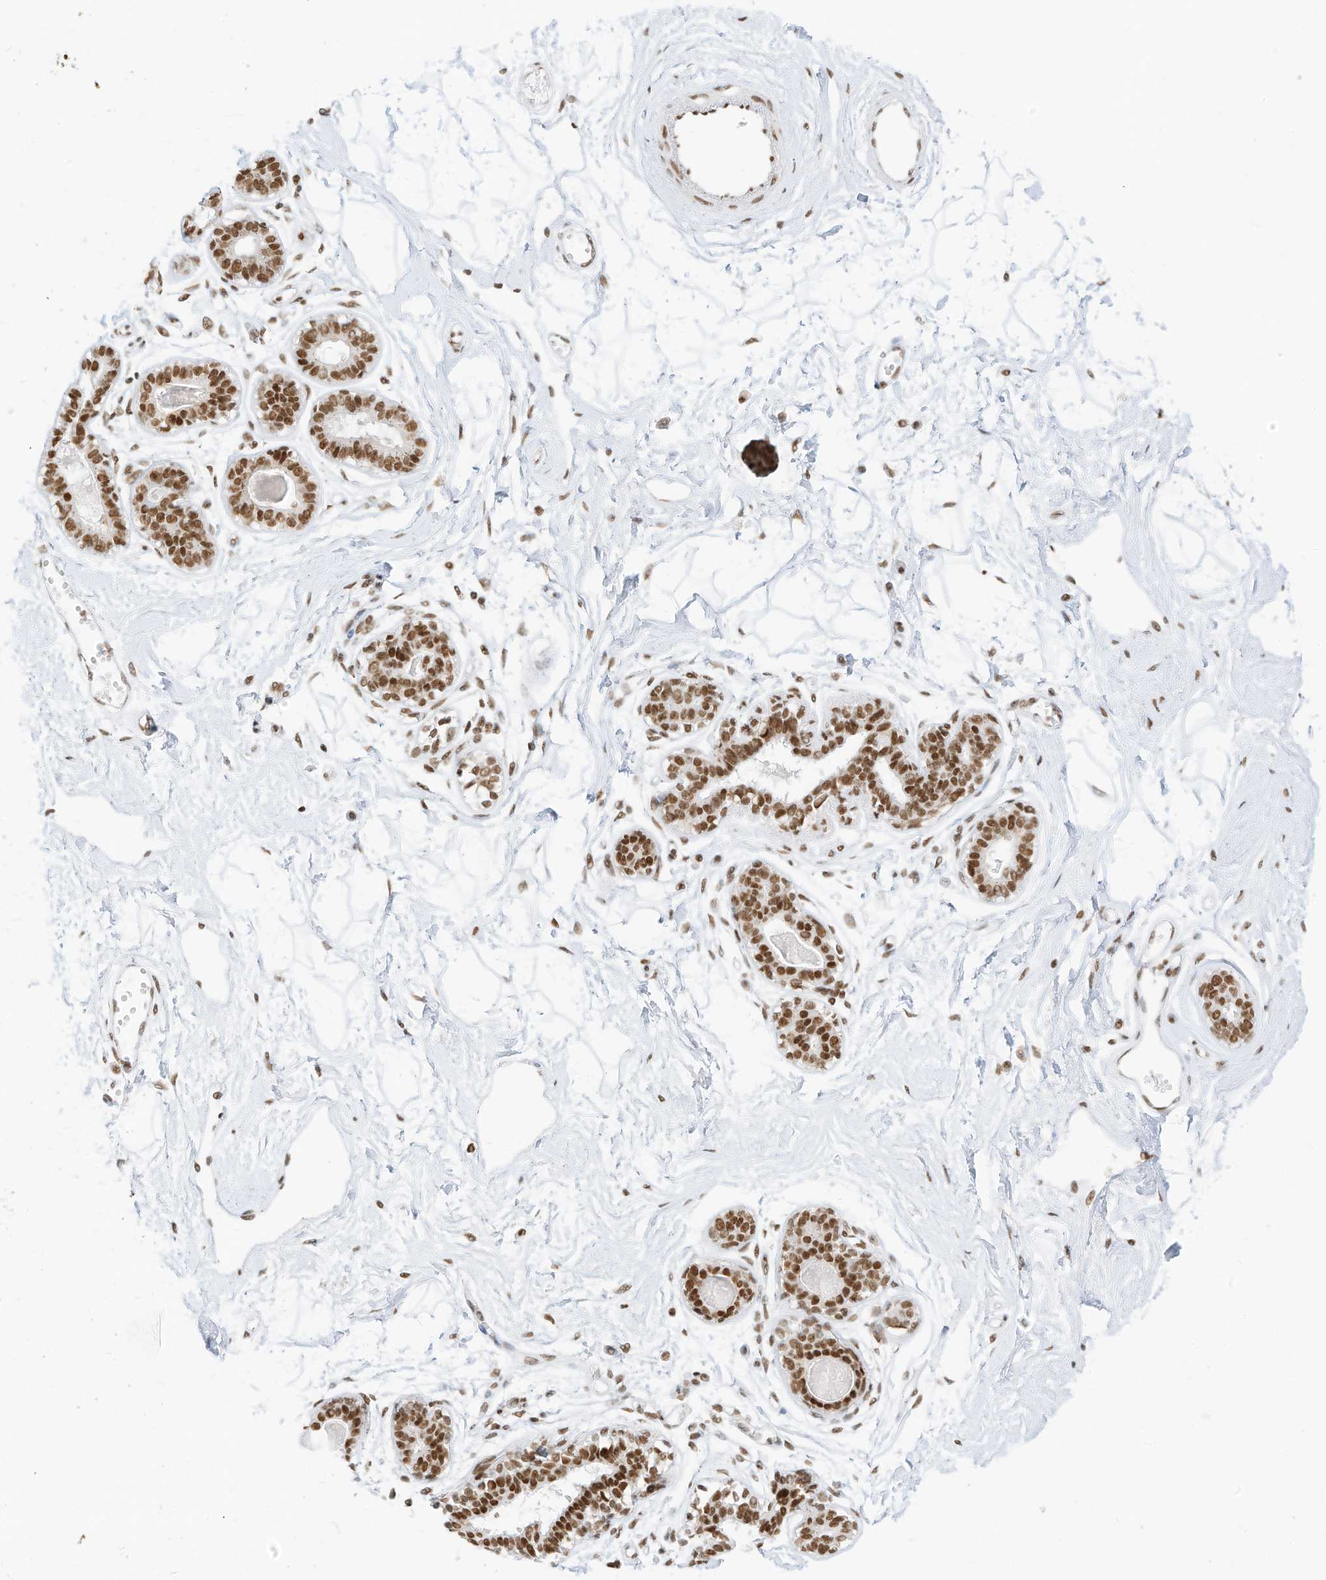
{"staining": {"intensity": "moderate", "quantity": ">75%", "location": "nuclear"}, "tissue": "breast", "cell_type": "Adipocytes", "image_type": "normal", "snomed": [{"axis": "morphology", "description": "Normal tissue, NOS"}, {"axis": "topography", "description": "Breast"}], "caption": "The immunohistochemical stain labels moderate nuclear expression in adipocytes of normal breast. (DAB IHC, brown staining for protein, blue staining for nuclei).", "gene": "SMARCA2", "patient": {"sex": "female", "age": 45}}